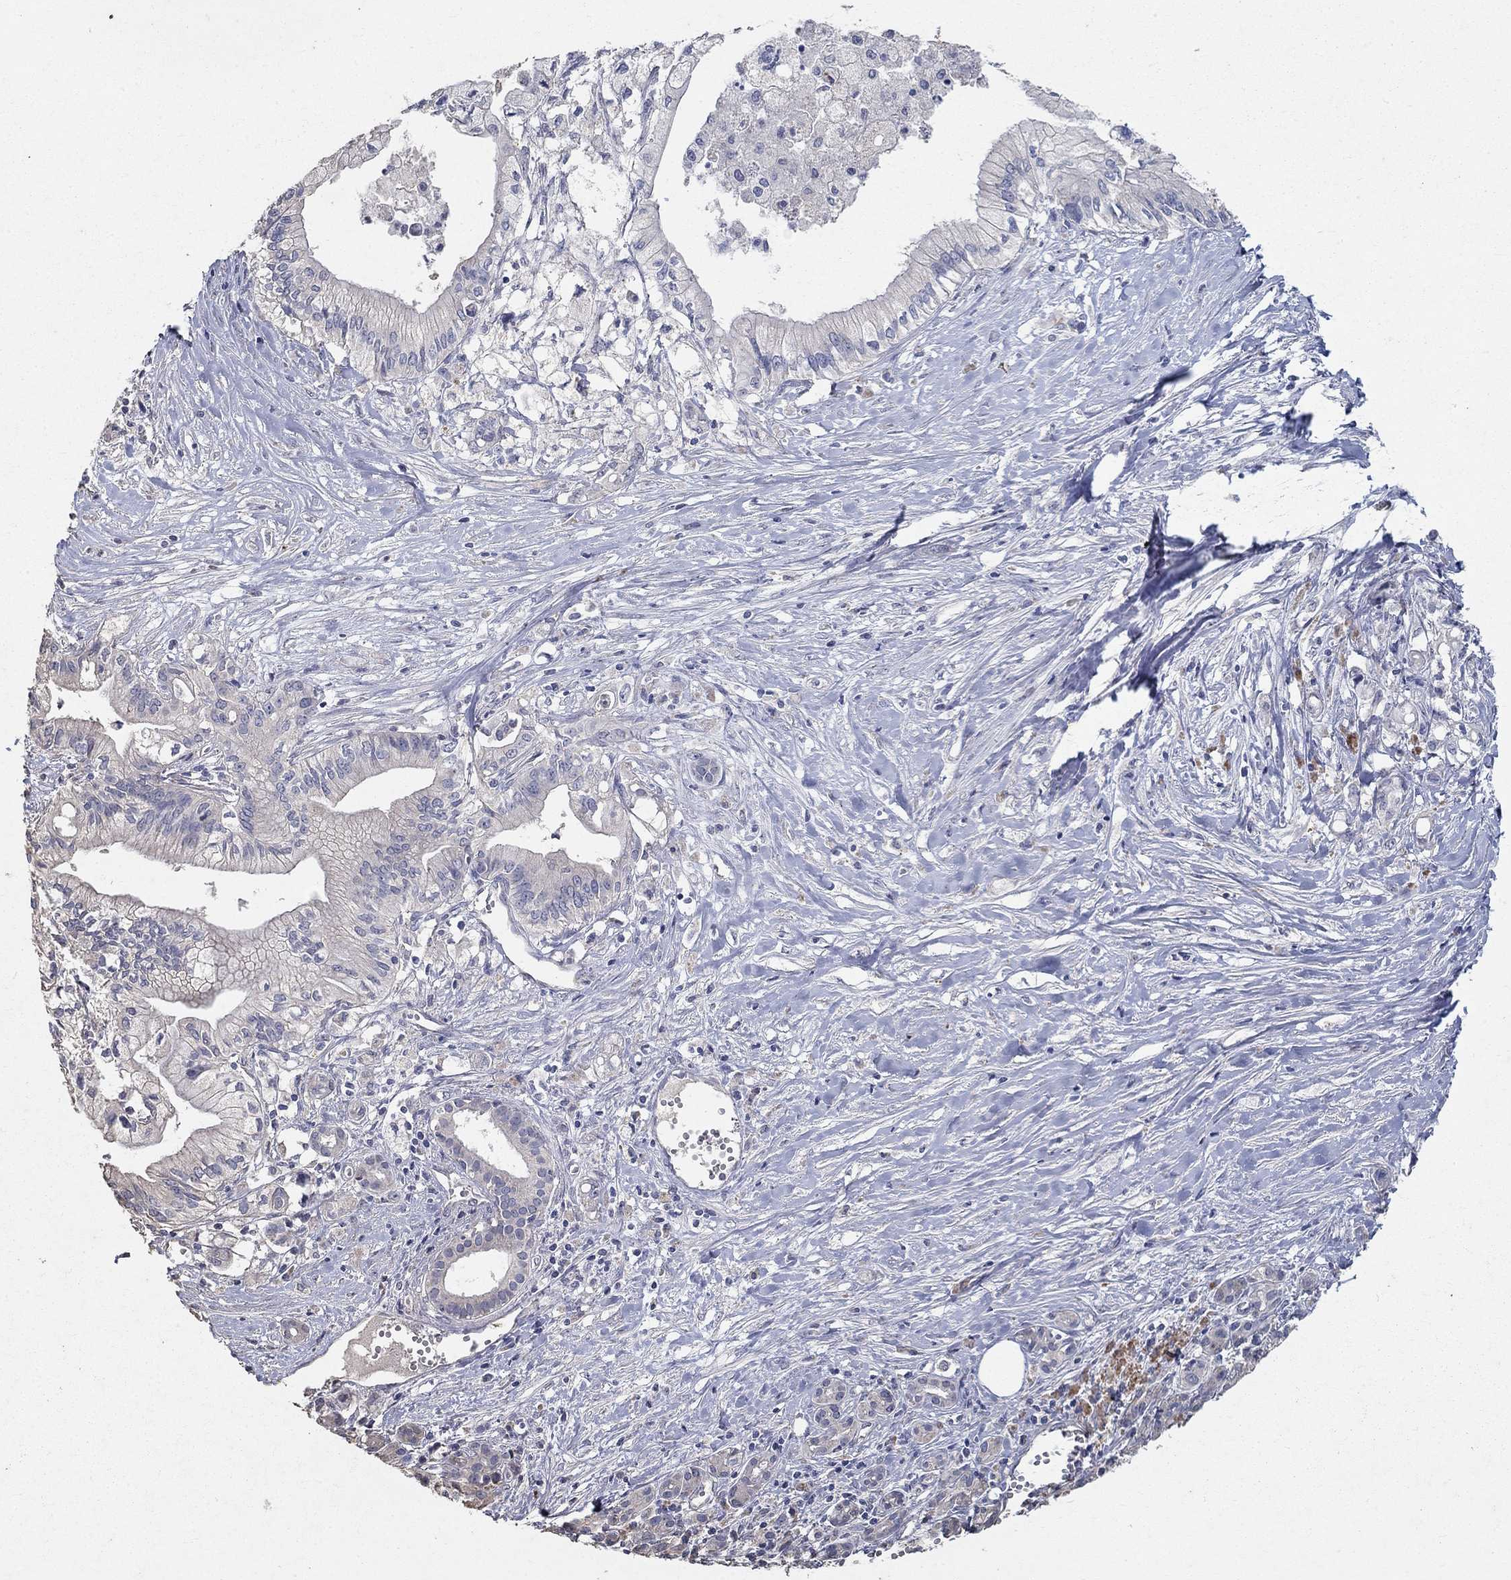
{"staining": {"intensity": "negative", "quantity": "none", "location": "none"}, "tissue": "pancreatic cancer", "cell_type": "Tumor cells", "image_type": "cancer", "snomed": [{"axis": "morphology", "description": "Adenocarcinoma, NOS"}, {"axis": "topography", "description": "Pancreas"}], "caption": "An image of adenocarcinoma (pancreatic) stained for a protein reveals no brown staining in tumor cells.", "gene": "PROZ", "patient": {"sex": "male", "age": 71}}